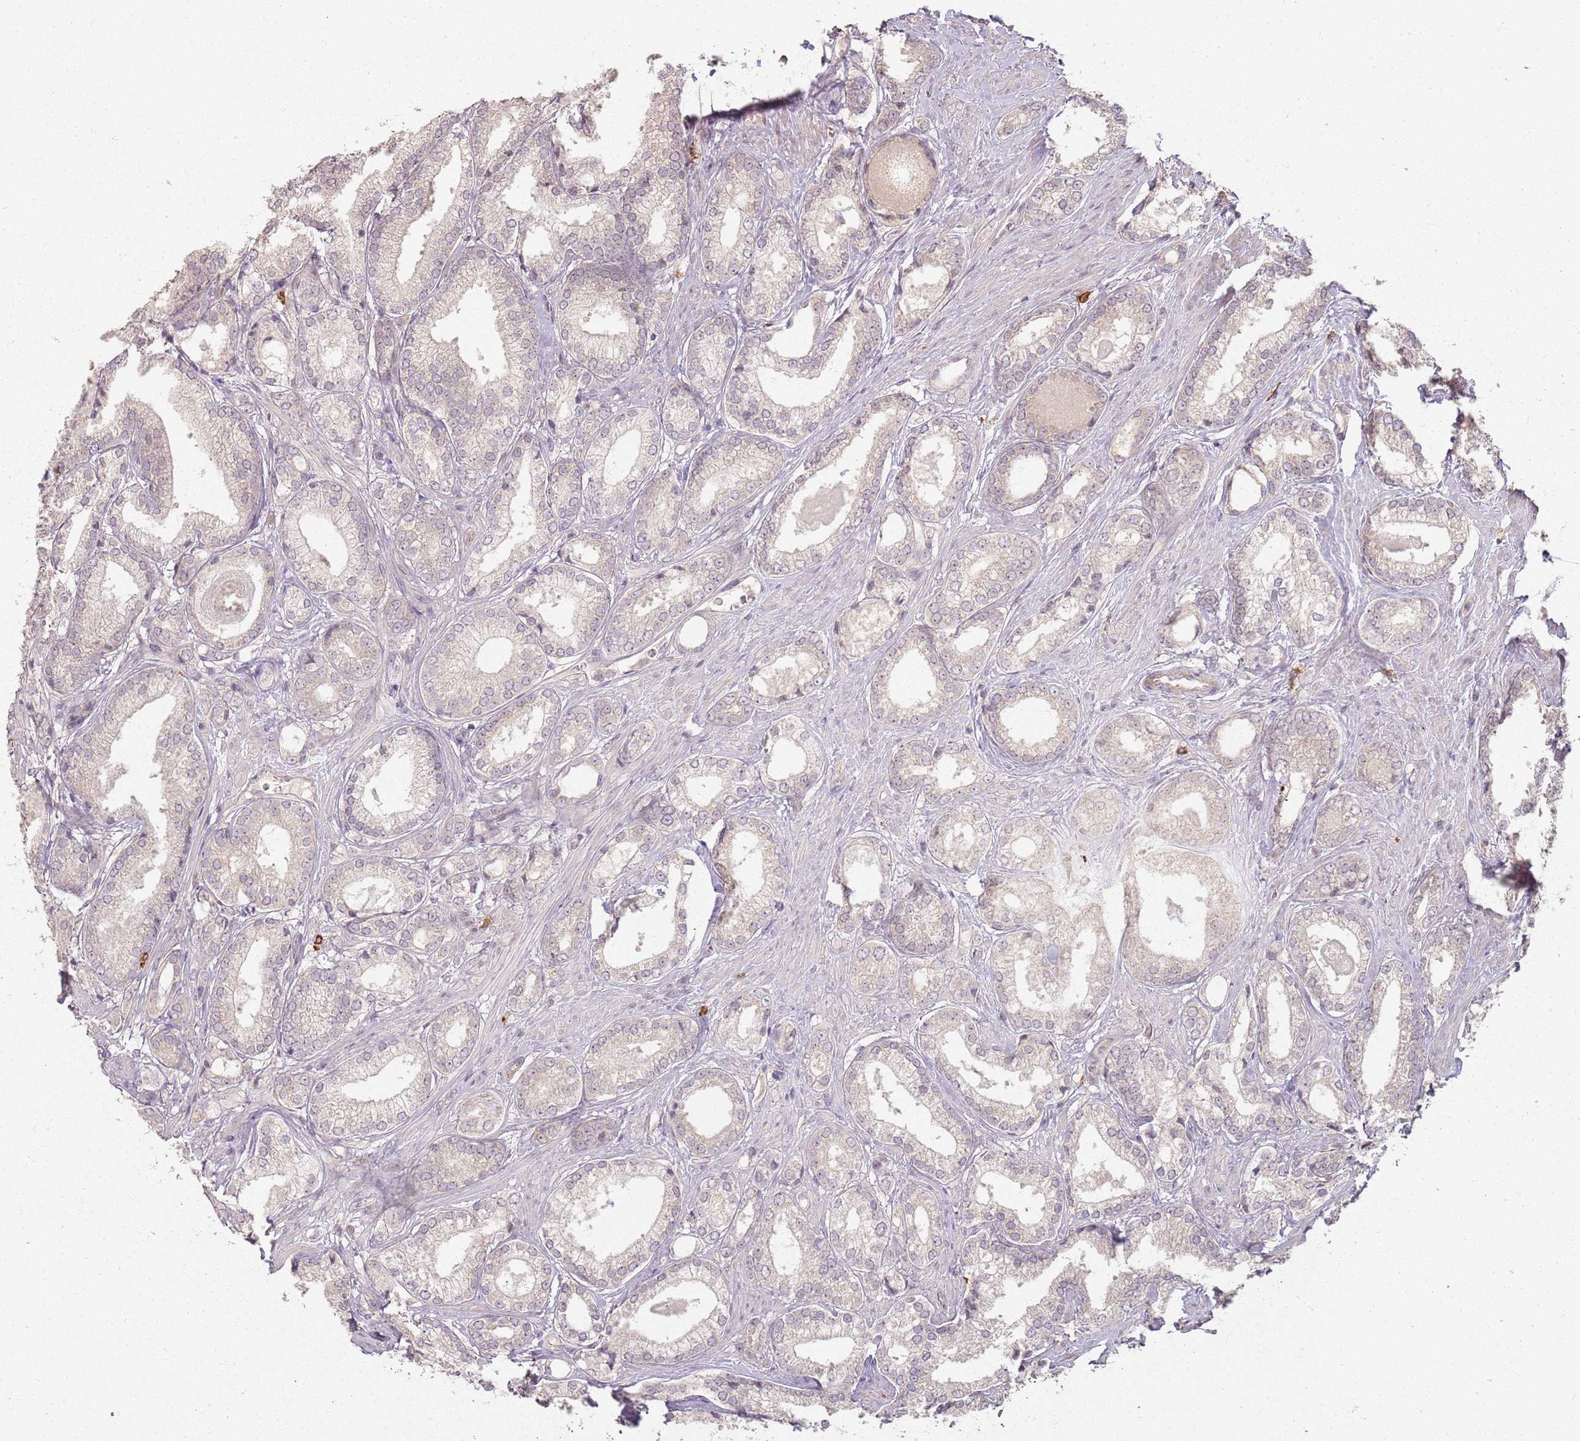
{"staining": {"intensity": "weak", "quantity": "<25%", "location": "cytoplasmic/membranous"}, "tissue": "prostate cancer", "cell_type": "Tumor cells", "image_type": "cancer", "snomed": [{"axis": "morphology", "description": "Adenocarcinoma, Low grade"}, {"axis": "topography", "description": "Prostate"}], "caption": "There is no significant positivity in tumor cells of low-grade adenocarcinoma (prostate).", "gene": "CCDC168", "patient": {"sex": "male", "age": 68}}